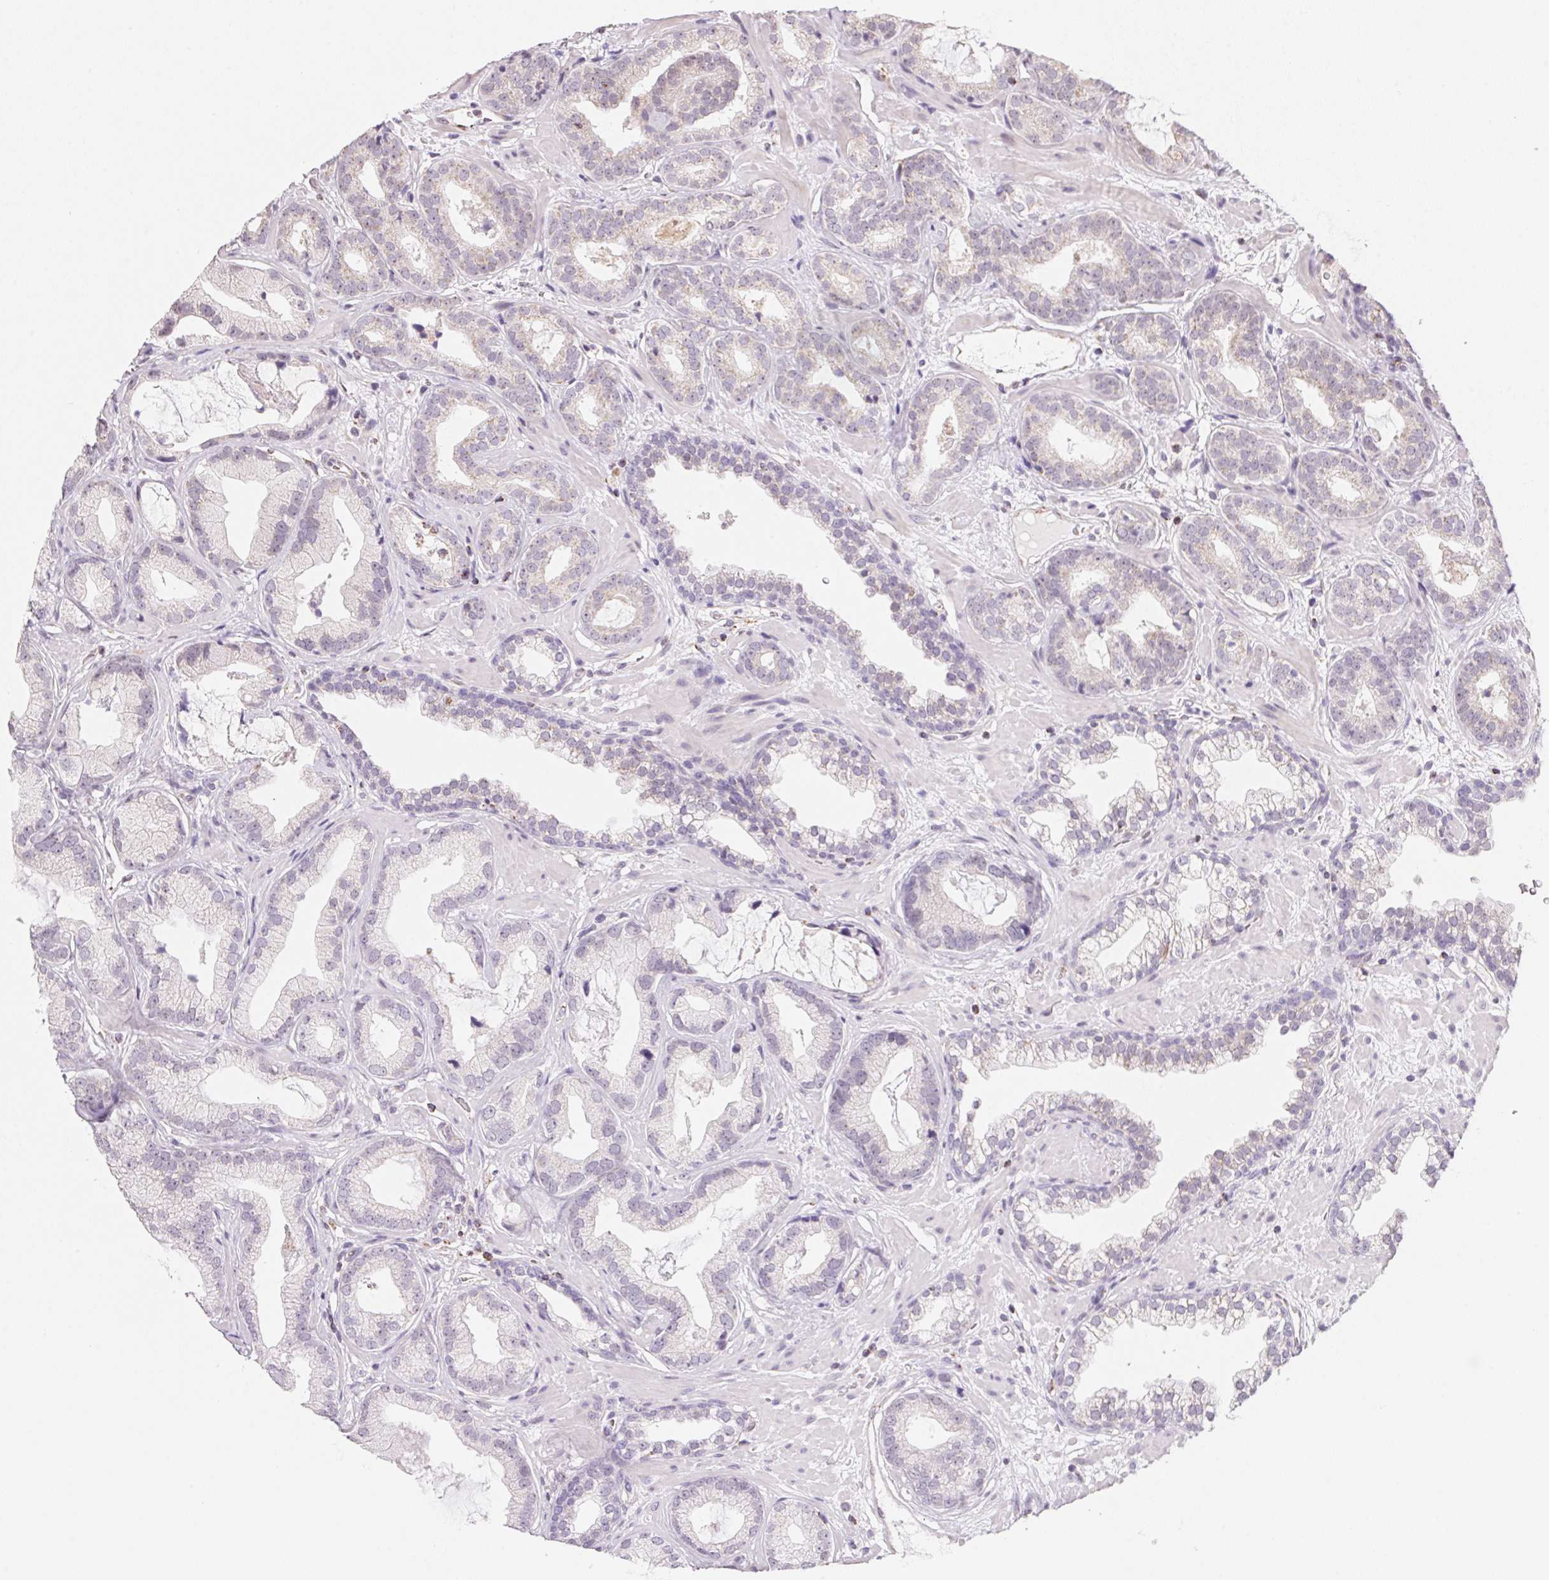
{"staining": {"intensity": "negative", "quantity": "none", "location": "none"}, "tissue": "prostate cancer", "cell_type": "Tumor cells", "image_type": "cancer", "snomed": [{"axis": "morphology", "description": "Adenocarcinoma, Low grade"}, {"axis": "topography", "description": "Prostate"}], "caption": "Tumor cells are negative for protein expression in human prostate cancer.", "gene": "GIPC2", "patient": {"sex": "male", "age": 62}}